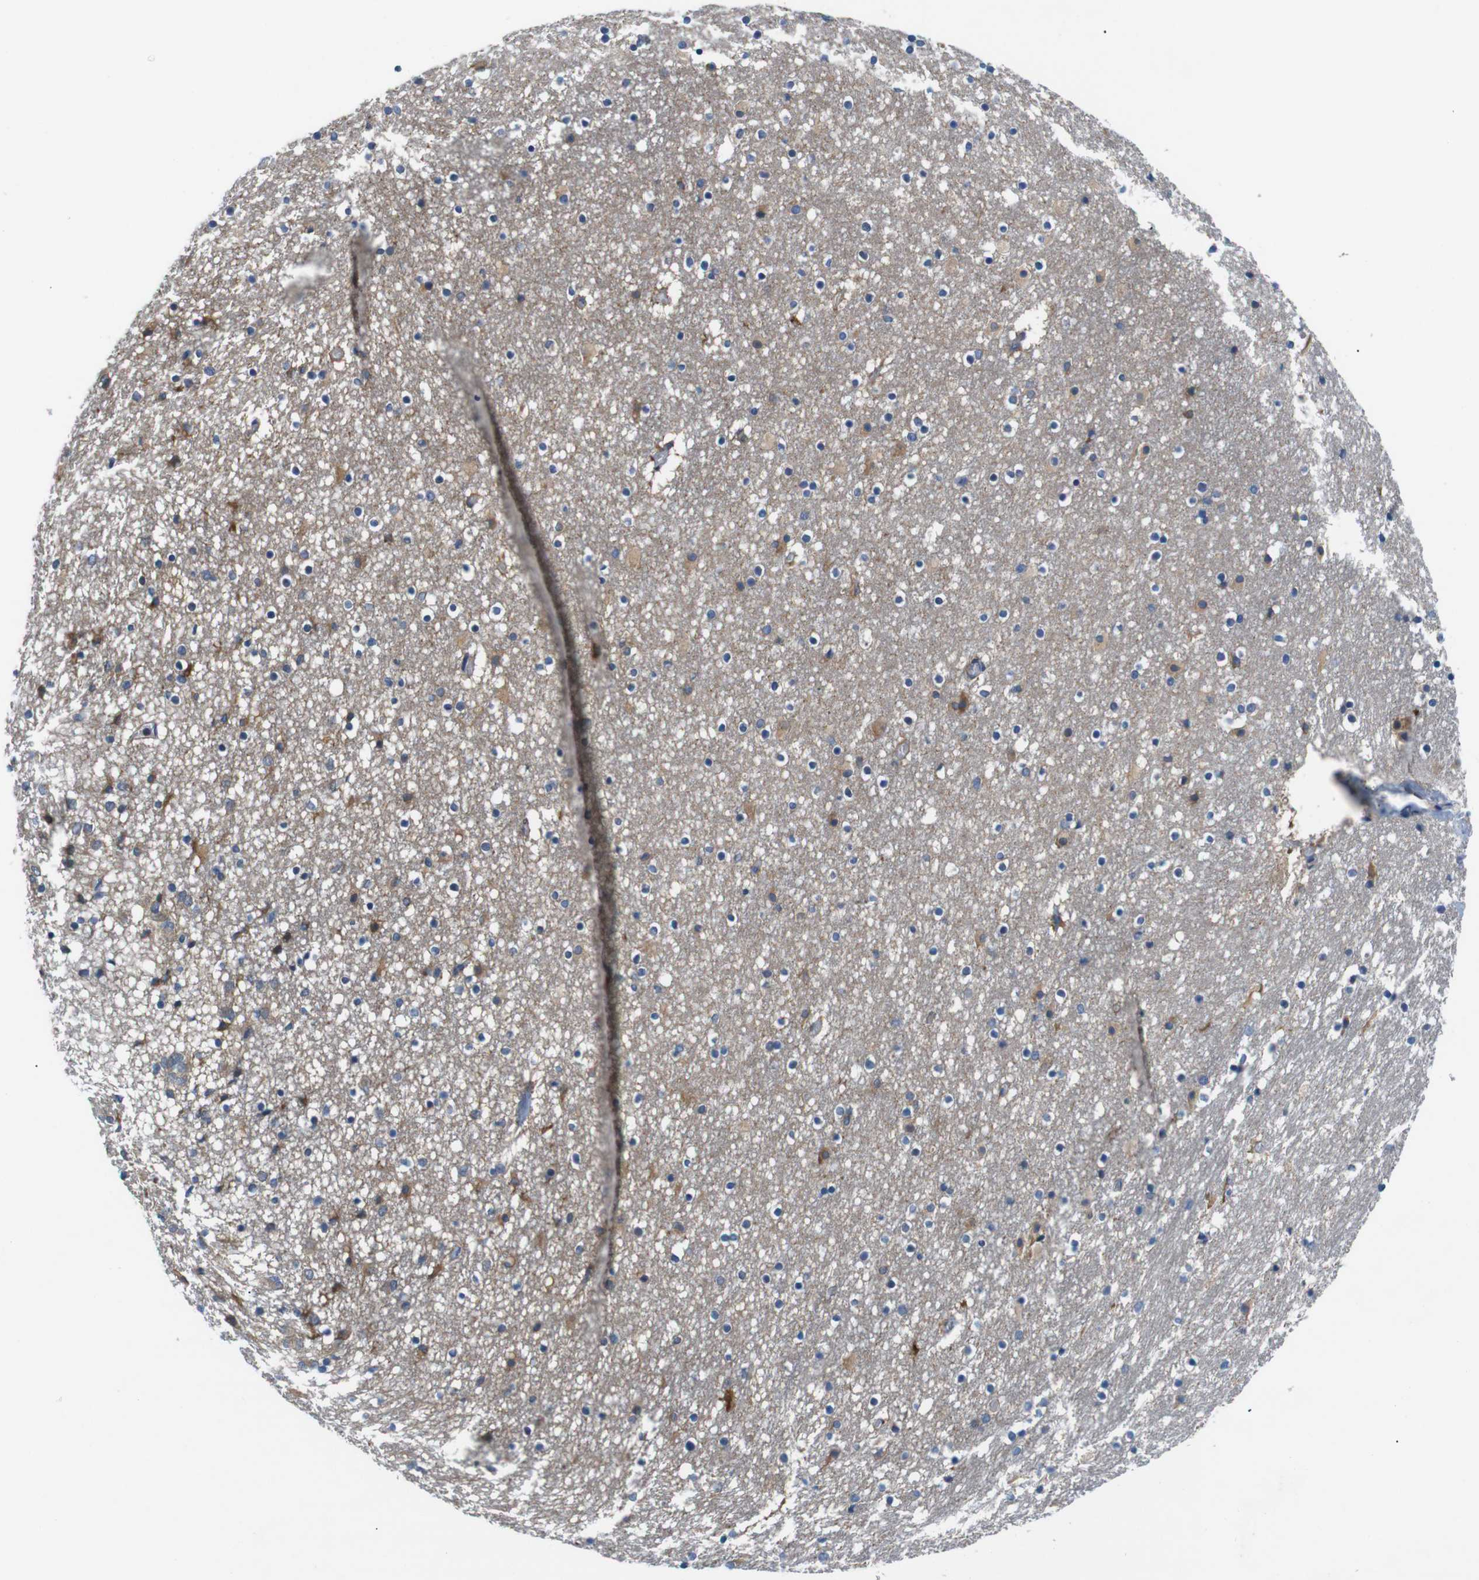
{"staining": {"intensity": "moderate", "quantity": "<25%", "location": "cytoplasmic/membranous"}, "tissue": "caudate", "cell_type": "Glial cells", "image_type": "normal", "snomed": [{"axis": "morphology", "description": "Normal tissue, NOS"}, {"axis": "topography", "description": "Lateral ventricle wall"}], "caption": "The immunohistochemical stain shows moderate cytoplasmic/membranous expression in glial cells of benign caudate. The protein is shown in brown color, while the nuclei are stained blue.", "gene": "JAK1", "patient": {"sex": "male", "age": 45}}